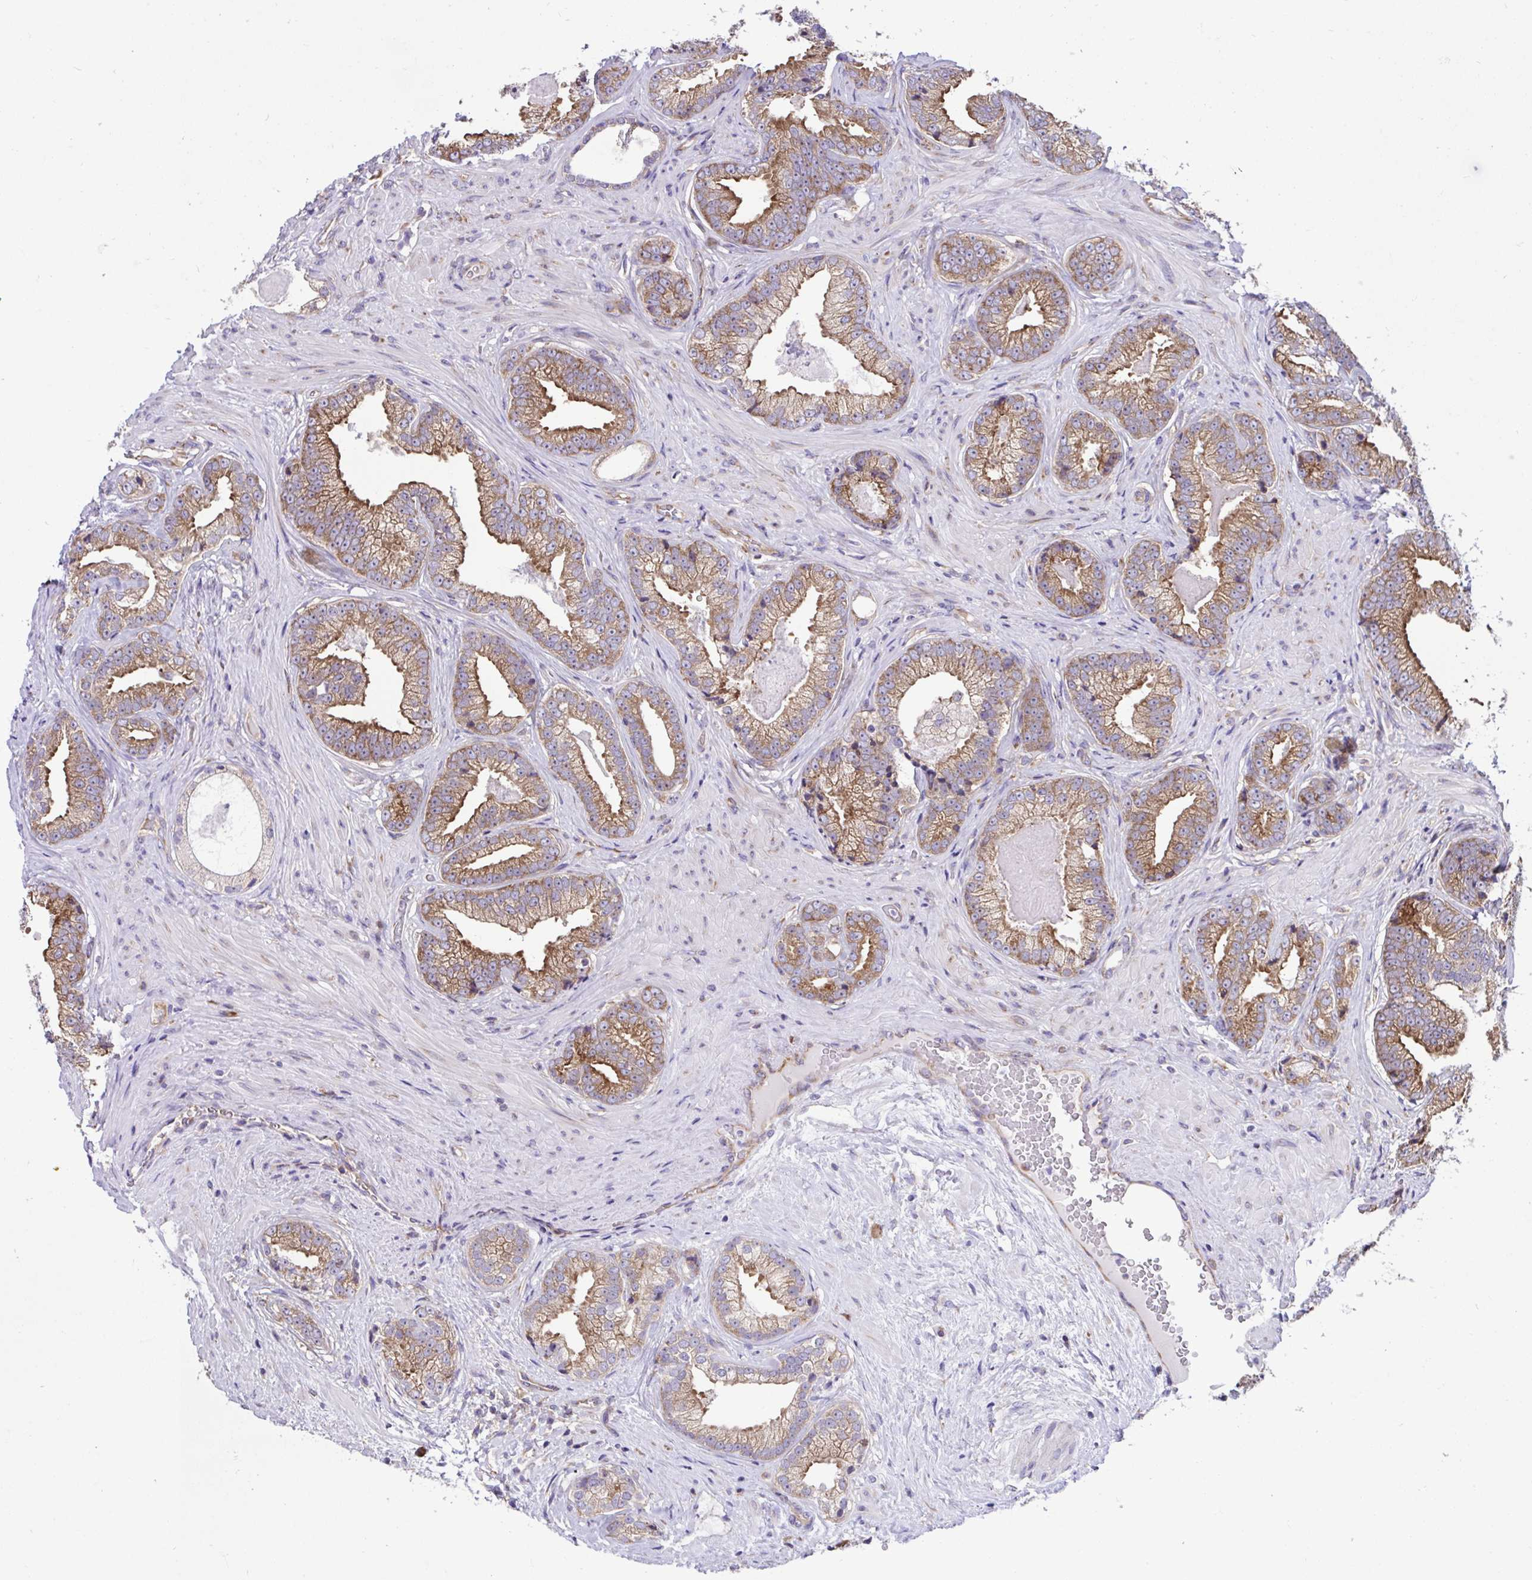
{"staining": {"intensity": "moderate", "quantity": ">75%", "location": "cytoplasmic/membranous"}, "tissue": "prostate cancer", "cell_type": "Tumor cells", "image_type": "cancer", "snomed": [{"axis": "morphology", "description": "Adenocarcinoma, Low grade"}, {"axis": "topography", "description": "Prostate"}], "caption": "Prostate cancer (adenocarcinoma (low-grade)) was stained to show a protein in brown. There is medium levels of moderate cytoplasmic/membranous positivity in approximately >75% of tumor cells.", "gene": "RPL7", "patient": {"sex": "male", "age": 61}}